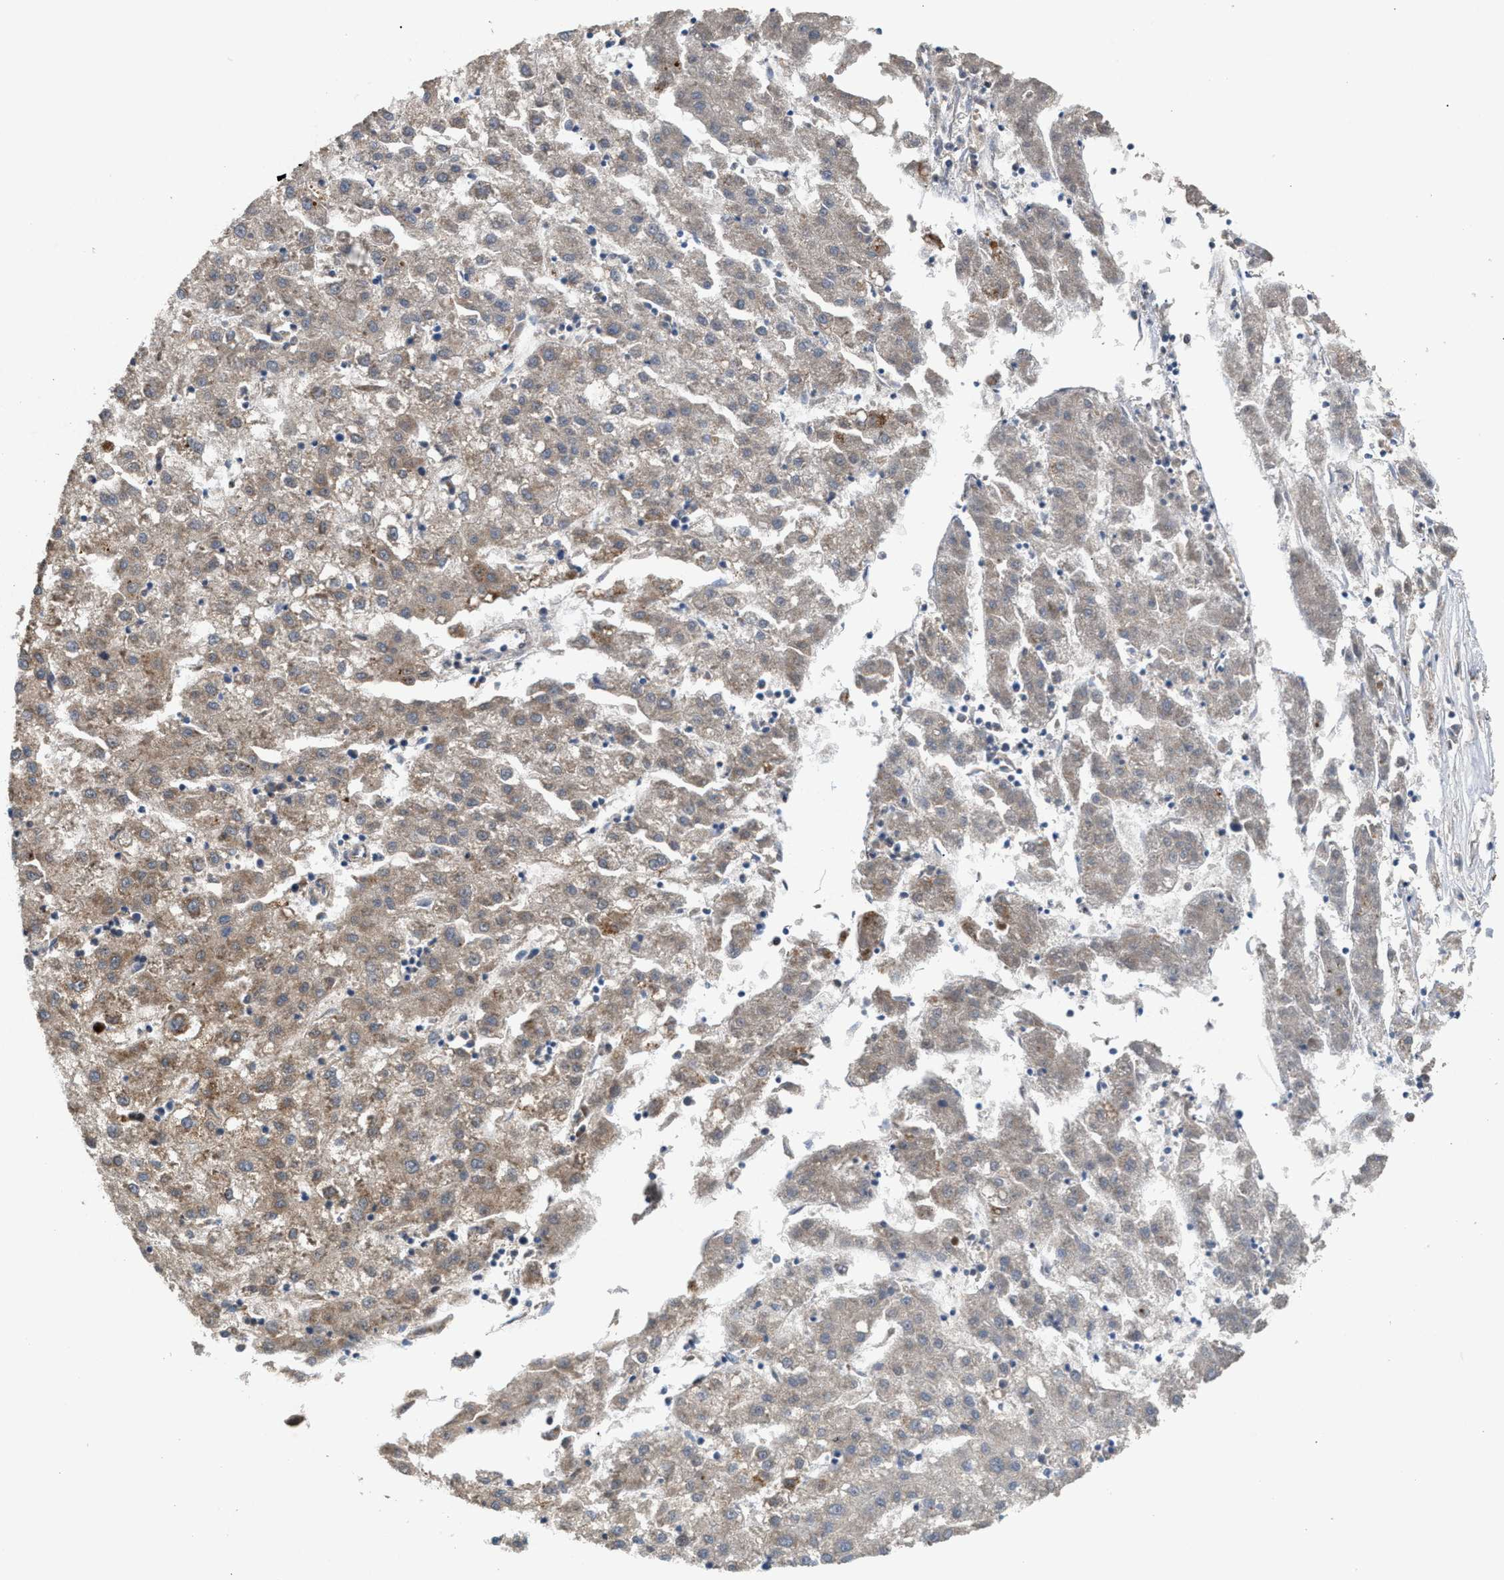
{"staining": {"intensity": "weak", "quantity": "25%-75%", "location": "cytoplasmic/membranous"}, "tissue": "liver cancer", "cell_type": "Tumor cells", "image_type": "cancer", "snomed": [{"axis": "morphology", "description": "Carcinoma, Hepatocellular, NOS"}, {"axis": "topography", "description": "Liver"}], "caption": "An image of human liver cancer stained for a protein exhibits weak cytoplasmic/membranous brown staining in tumor cells.", "gene": "TACO1", "patient": {"sex": "male", "age": 72}}